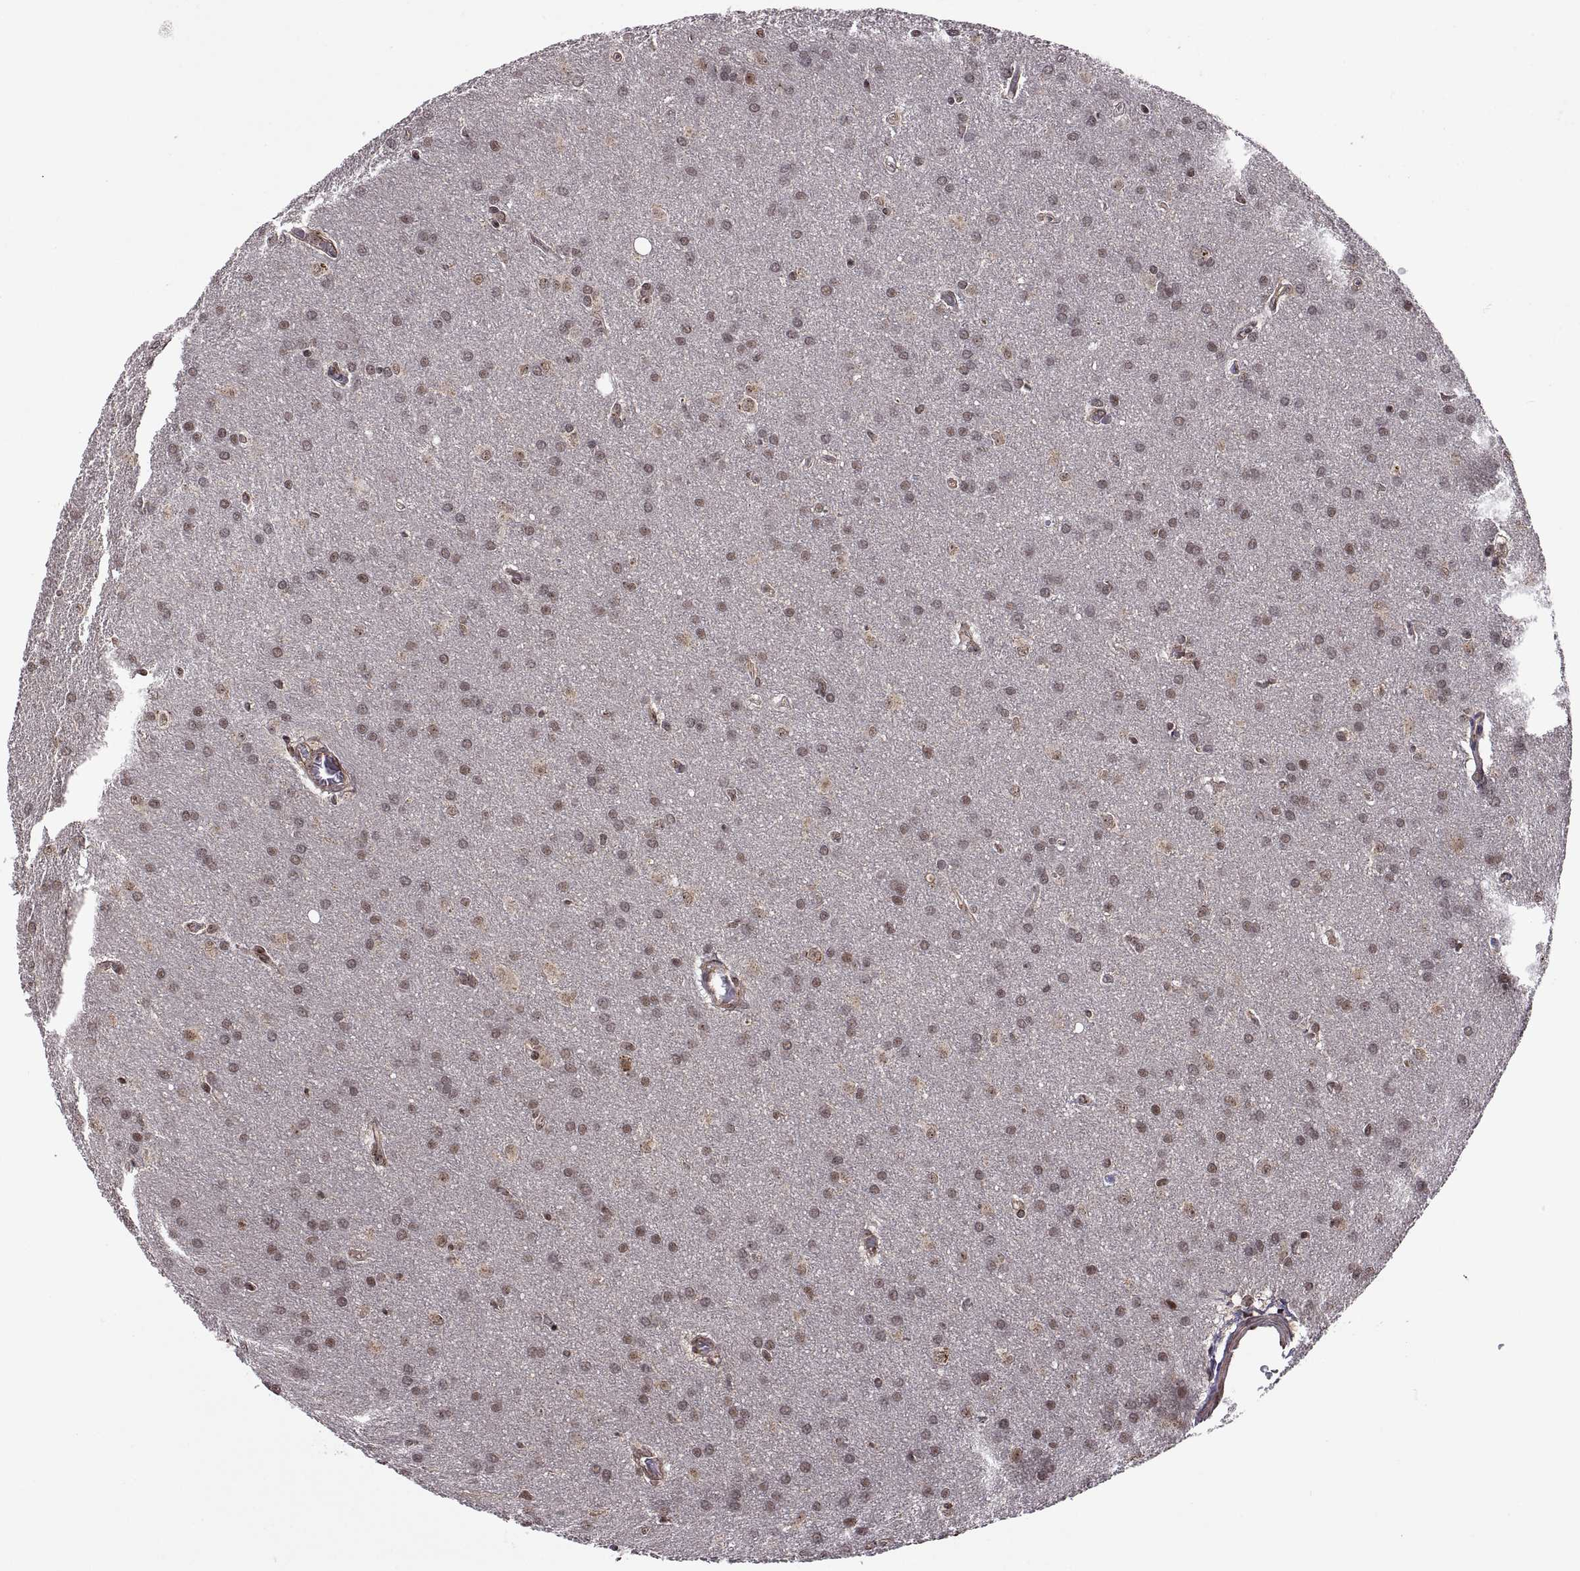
{"staining": {"intensity": "weak", "quantity": "<25%", "location": "nuclear"}, "tissue": "glioma", "cell_type": "Tumor cells", "image_type": "cancer", "snomed": [{"axis": "morphology", "description": "Glioma, malignant, Low grade"}, {"axis": "topography", "description": "Brain"}], "caption": "This is a micrograph of immunohistochemistry (IHC) staining of low-grade glioma (malignant), which shows no positivity in tumor cells.", "gene": "ARRB1", "patient": {"sex": "female", "age": 32}}